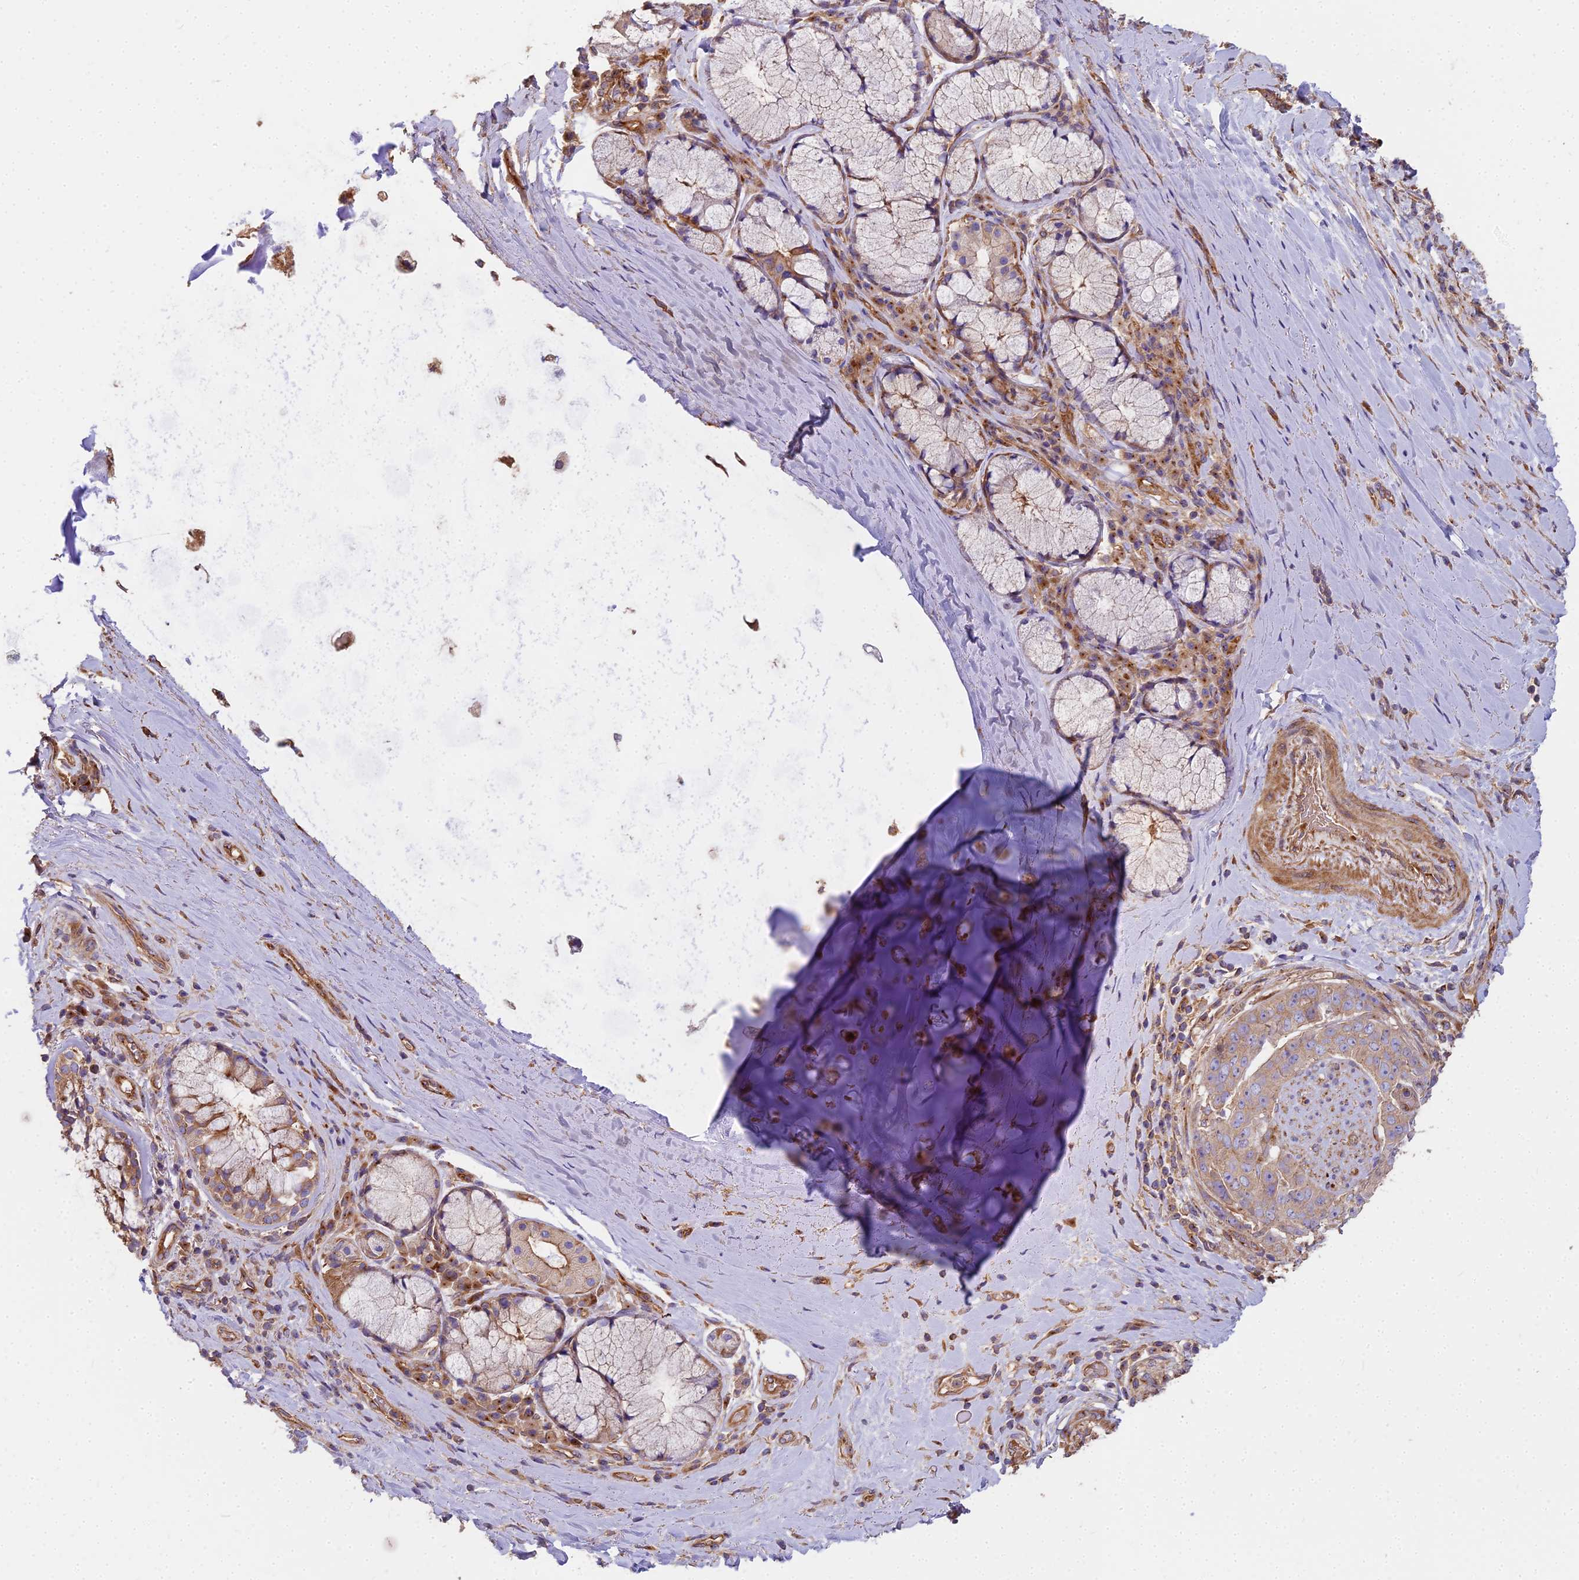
{"staining": {"intensity": "weak", "quantity": "25%-75%", "location": "cytoplasmic/membranous"}, "tissue": "adipose tissue", "cell_type": "Adipocytes", "image_type": "normal", "snomed": [{"axis": "morphology", "description": "Normal tissue, NOS"}, {"axis": "morphology", "description": "Squamous cell carcinoma, NOS"}, {"axis": "topography", "description": "Bronchus"}, {"axis": "topography", "description": "Lung"}], "caption": "A photomicrograph of human adipose tissue stained for a protein reveals weak cytoplasmic/membranous brown staining in adipocytes. (IHC, brightfield microscopy, high magnification).", "gene": "DCTN3", "patient": {"sex": "male", "age": 64}}